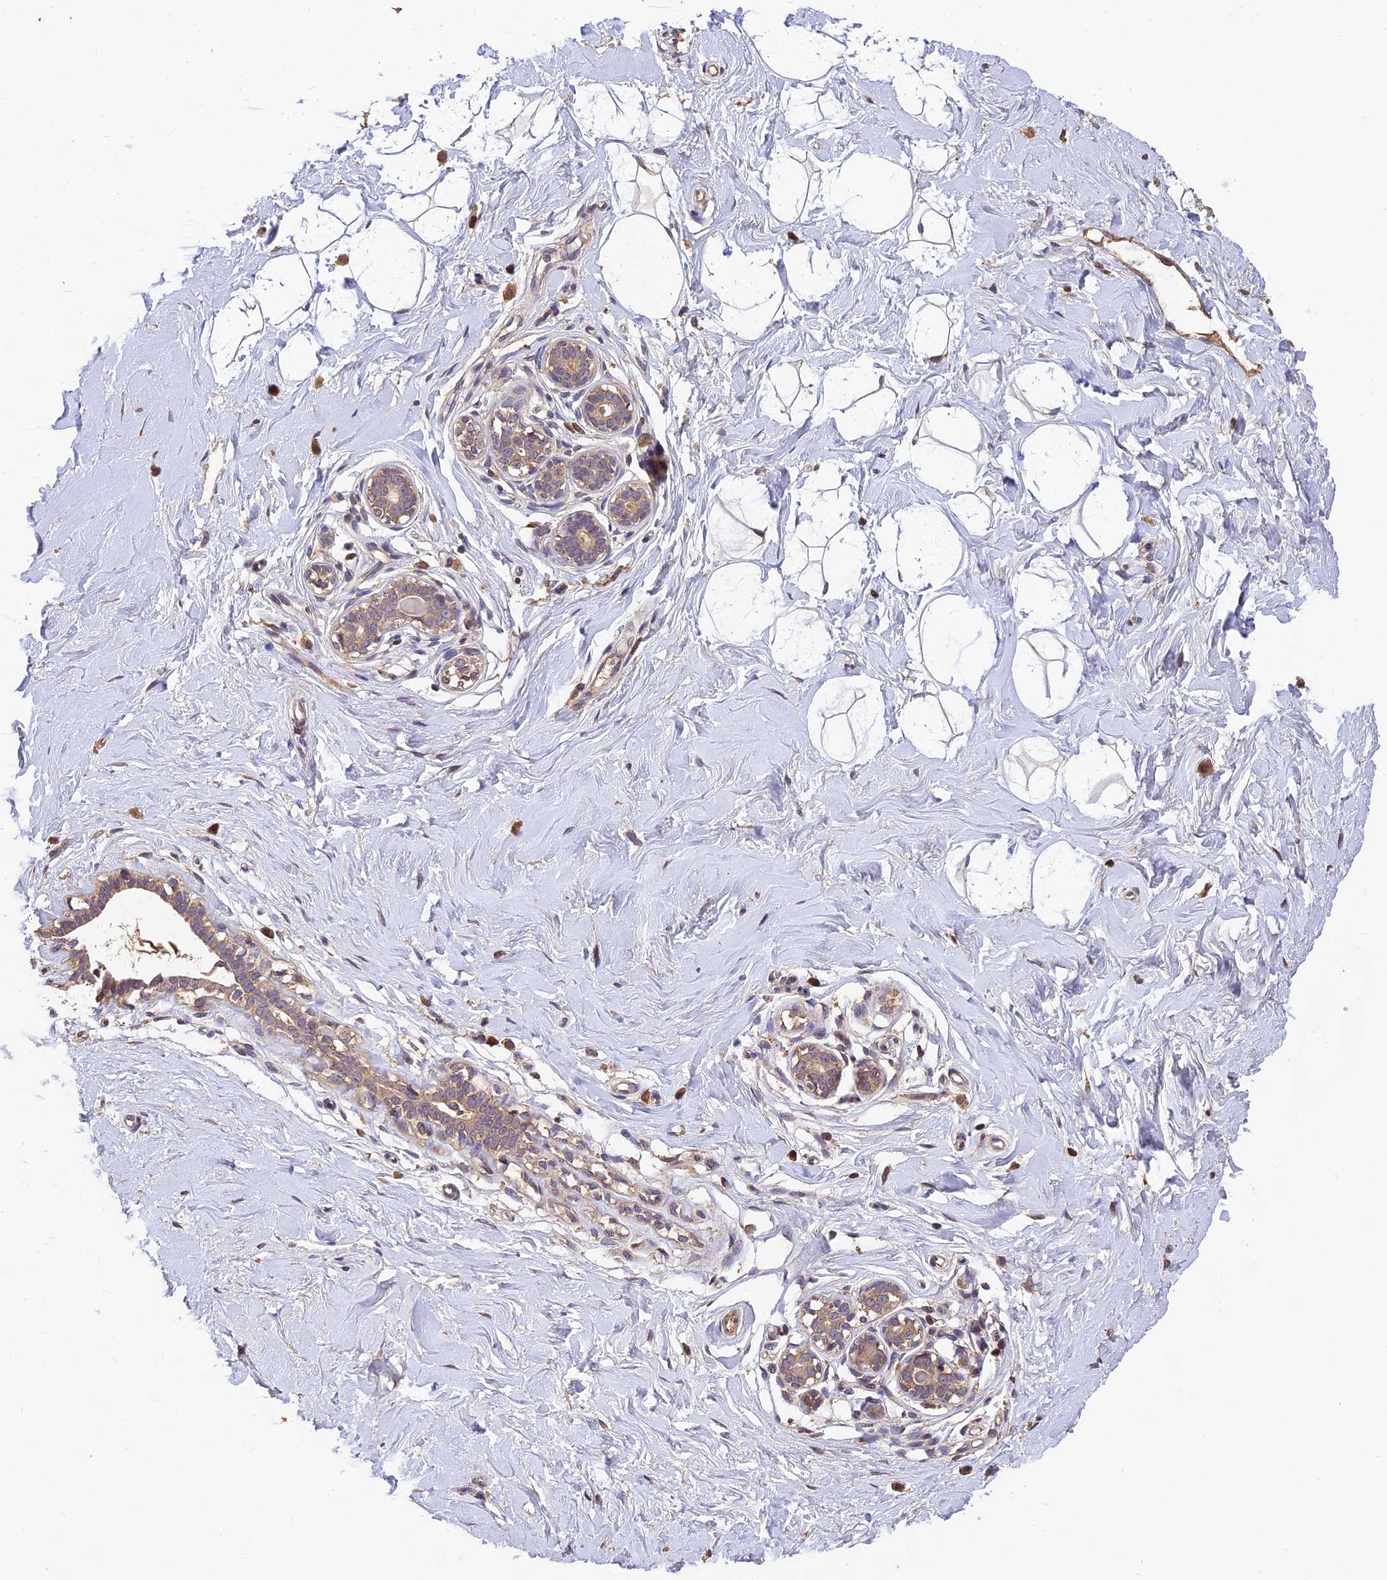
{"staining": {"intensity": "weak", "quantity": "25%-75%", "location": "cytoplasmic/membranous"}, "tissue": "breast", "cell_type": "Adipocytes", "image_type": "normal", "snomed": [{"axis": "morphology", "description": "Normal tissue, NOS"}, {"axis": "morphology", "description": "Adenoma, NOS"}, {"axis": "topography", "description": "Breast"}], "caption": "A histopathology image showing weak cytoplasmic/membranous staining in approximately 25%-75% of adipocytes in unremarkable breast, as visualized by brown immunohistochemical staining.", "gene": "DENND5B", "patient": {"sex": "female", "age": 23}}